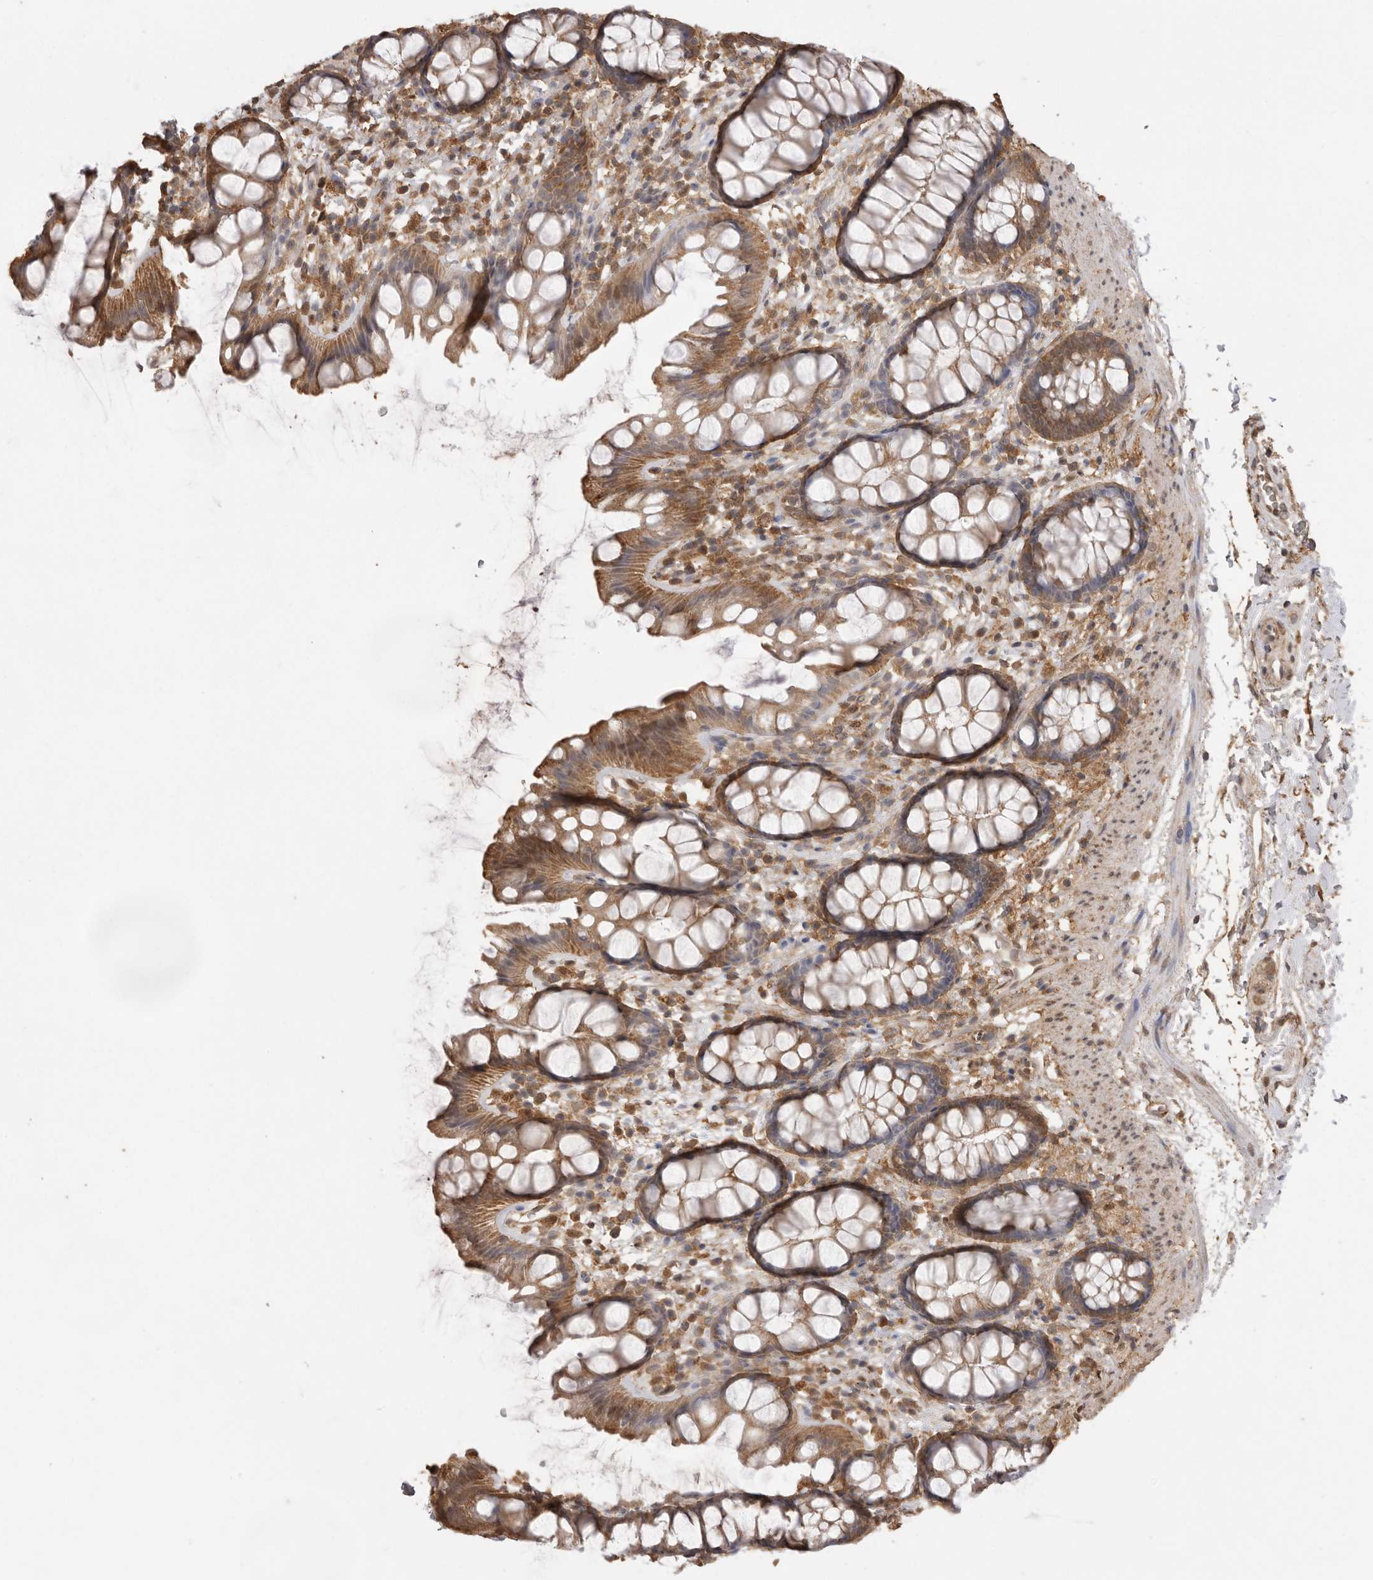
{"staining": {"intensity": "moderate", "quantity": ">75%", "location": "cytoplasmic/membranous"}, "tissue": "rectum", "cell_type": "Glandular cells", "image_type": "normal", "snomed": [{"axis": "morphology", "description": "Normal tissue, NOS"}, {"axis": "topography", "description": "Rectum"}], "caption": "Approximately >75% of glandular cells in normal human rectum show moderate cytoplasmic/membranous protein expression as visualized by brown immunohistochemical staining.", "gene": "JAG2", "patient": {"sex": "female", "age": 65}}